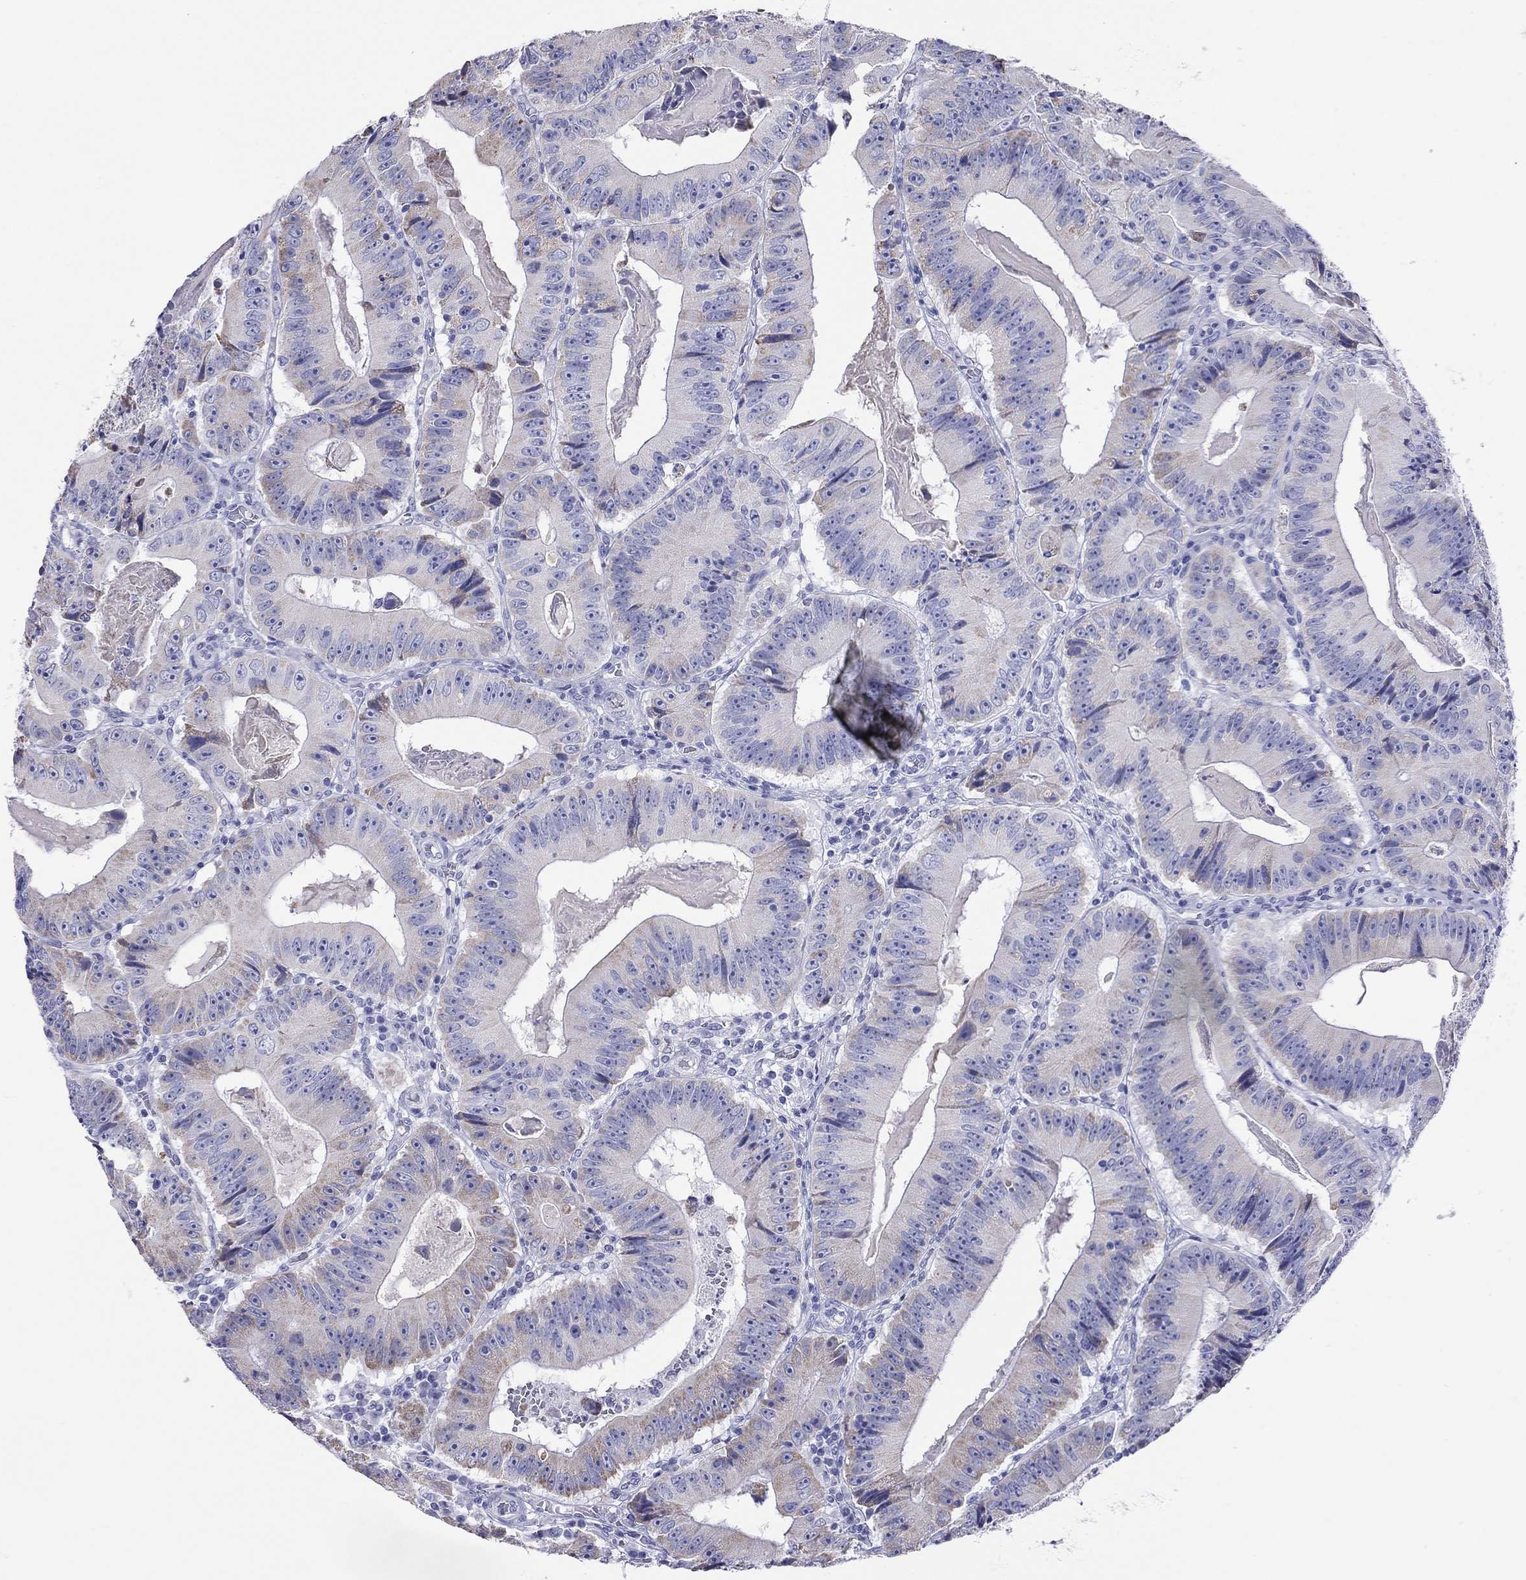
{"staining": {"intensity": "moderate", "quantity": "<25%", "location": "cytoplasmic/membranous"}, "tissue": "colorectal cancer", "cell_type": "Tumor cells", "image_type": "cancer", "snomed": [{"axis": "morphology", "description": "Adenocarcinoma, NOS"}, {"axis": "topography", "description": "Colon"}], "caption": "Approximately <25% of tumor cells in colorectal adenocarcinoma show moderate cytoplasmic/membranous protein expression as visualized by brown immunohistochemical staining.", "gene": "DPY19L2", "patient": {"sex": "female", "age": 86}}